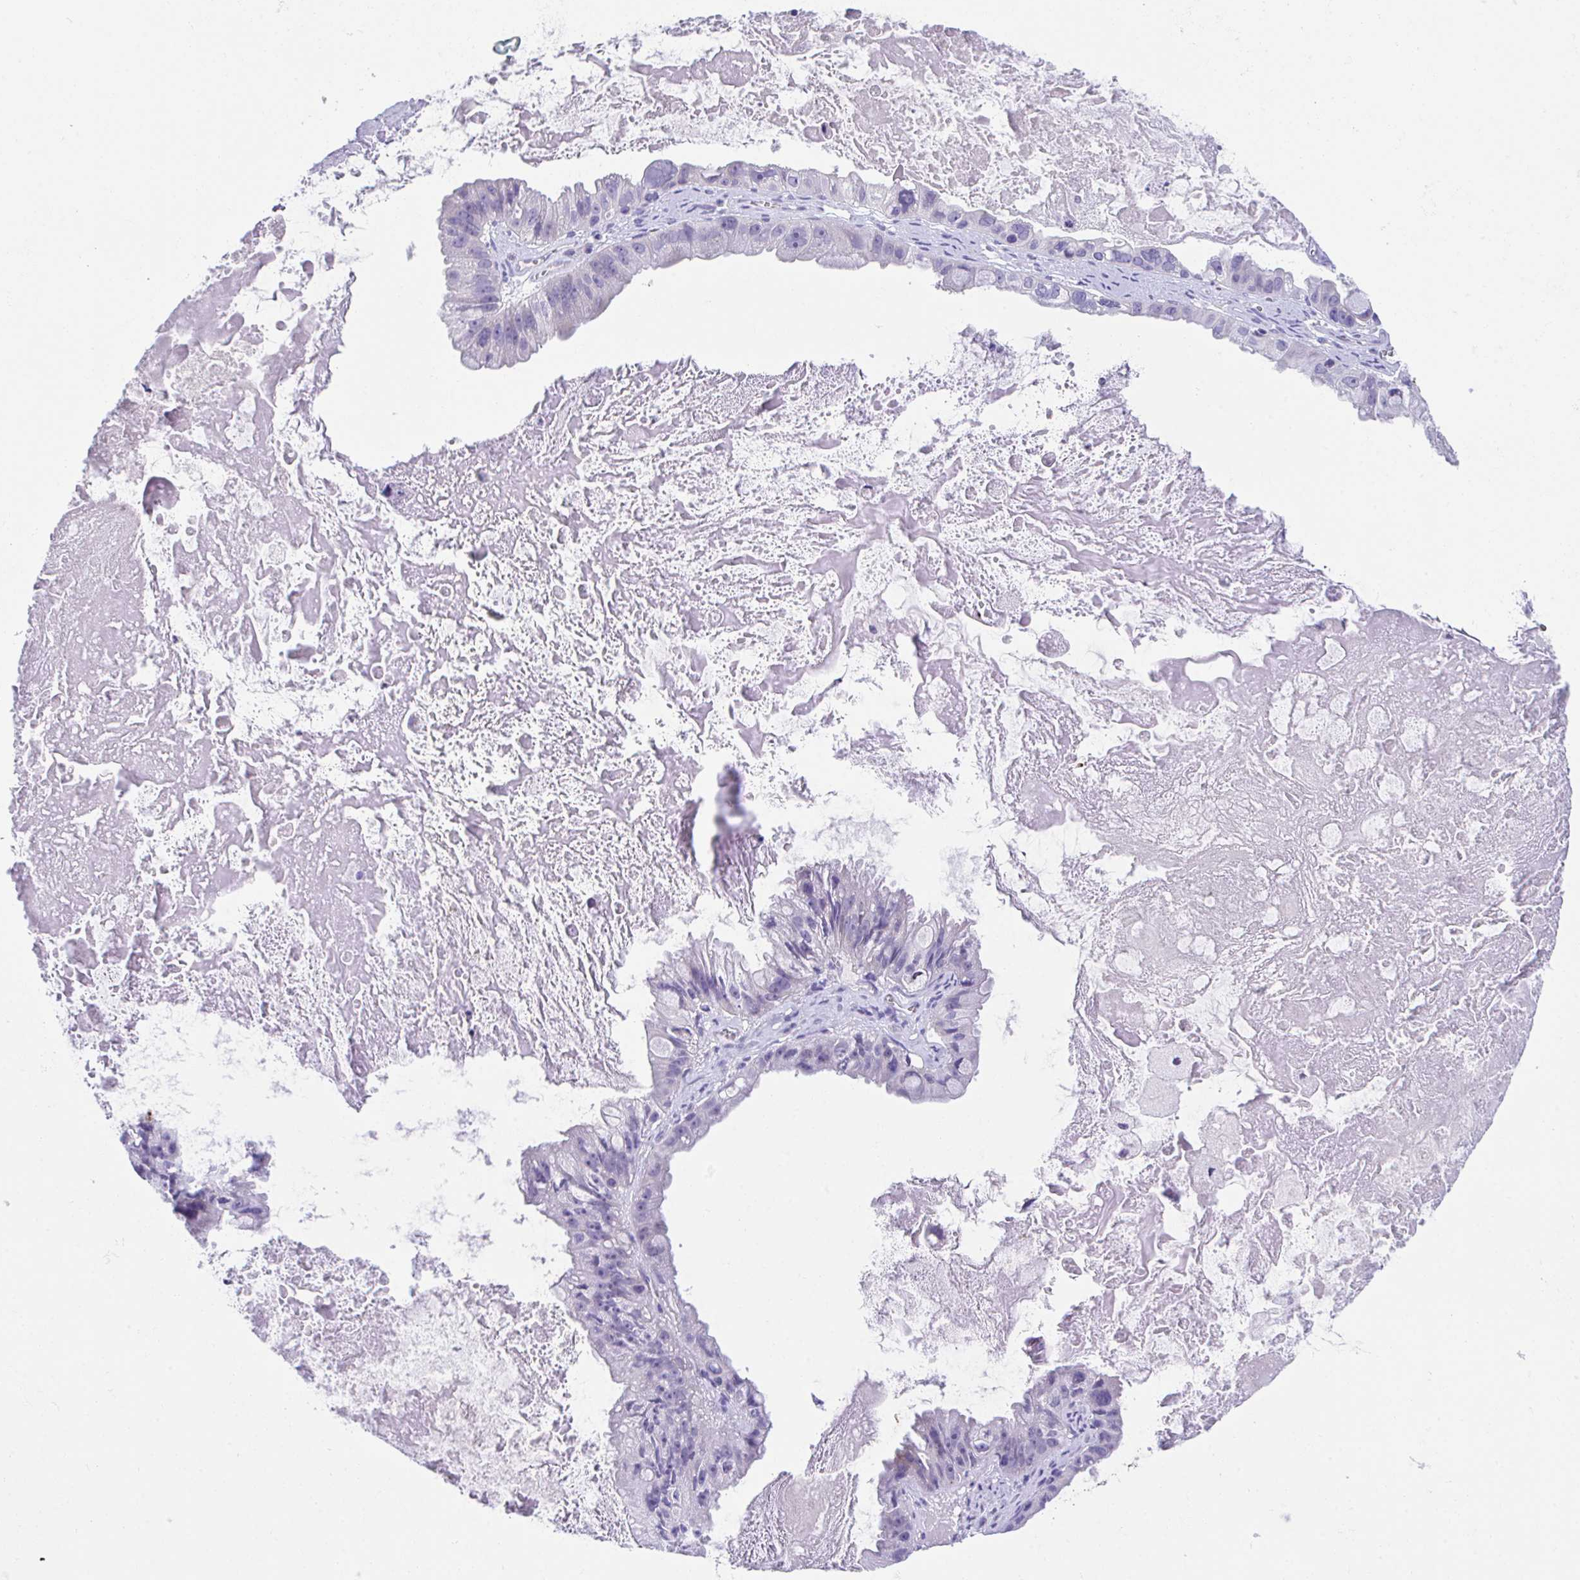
{"staining": {"intensity": "weak", "quantity": "25%-75%", "location": "nuclear"}, "tissue": "ovarian cancer", "cell_type": "Tumor cells", "image_type": "cancer", "snomed": [{"axis": "morphology", "description": "Cystadenocarcinoma, mucinous, NOS"}, {"axis": "topography", "description": "Ovary"}], "caption": "Approximately 25%-75% of tumor cells in ovarian cancer (mucinous cystadenocarcinoma) exhibit weak nuclear protein positivity as visualized by brown immunohistochemical staining.", "gene": "HACD4", "patient": {"sex": "female", "age": 61}}